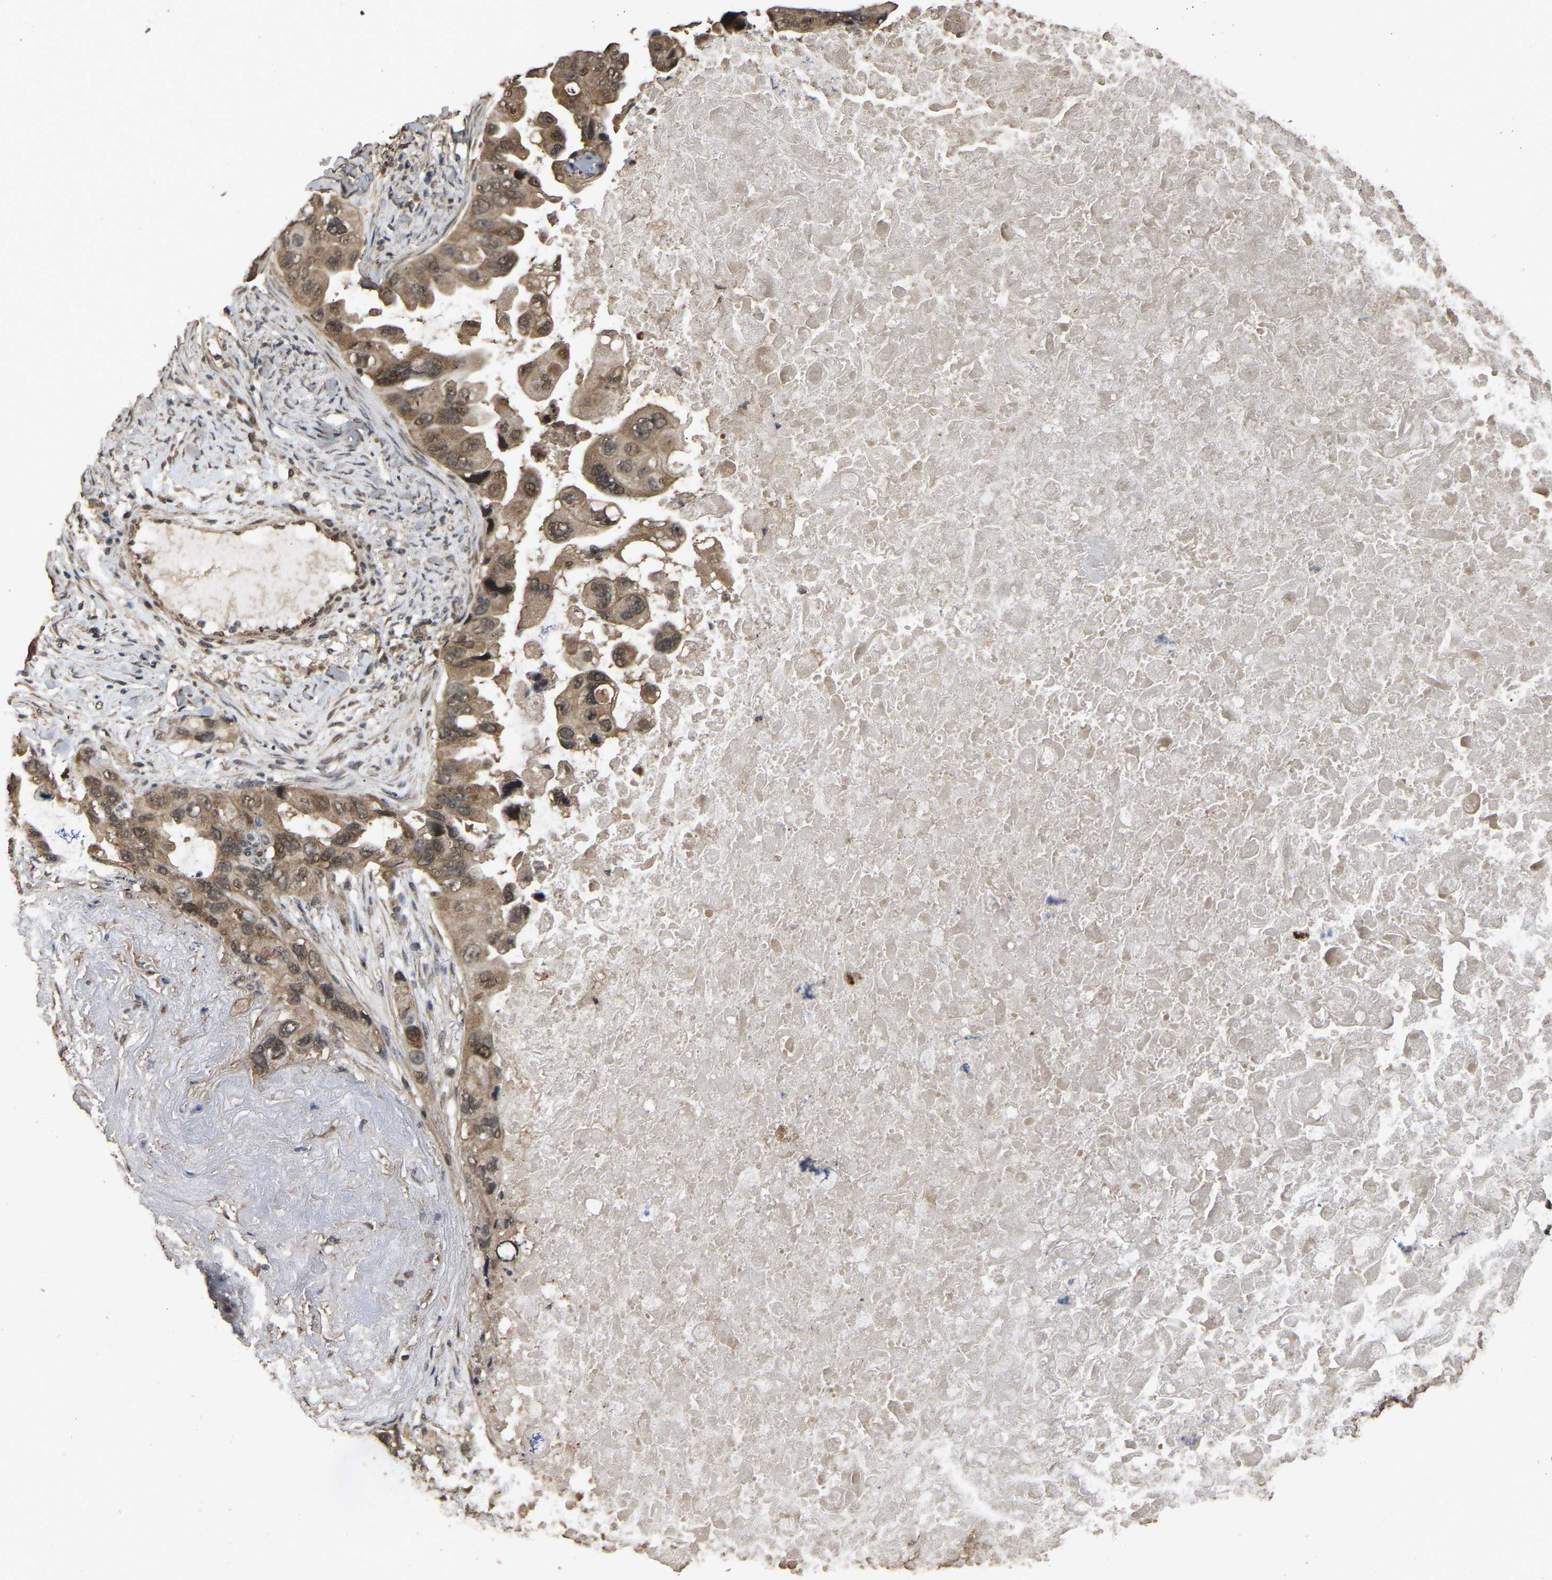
{"staining": {"intensity": "moderate", "quantity": ">75%", "location": "cytoplasmic/membranous"}, "tissue": "lung cancer", "cell_type": "Tumor cells", "image_type": "cancer", "snomed": [{"axis": "morphology", "description": "Squamous cell carcinoma, NOS"}, {"axis": "topography", "description": "Lung"}], "caption": "This is an image of IHC staining of squamous cell carcinoma (lung), which shows moderate staining in the cytoplasmic/membranous of tumor cells.", "gene": "ARHGAP23", "patient": {"sex": "female", "age": 73}}